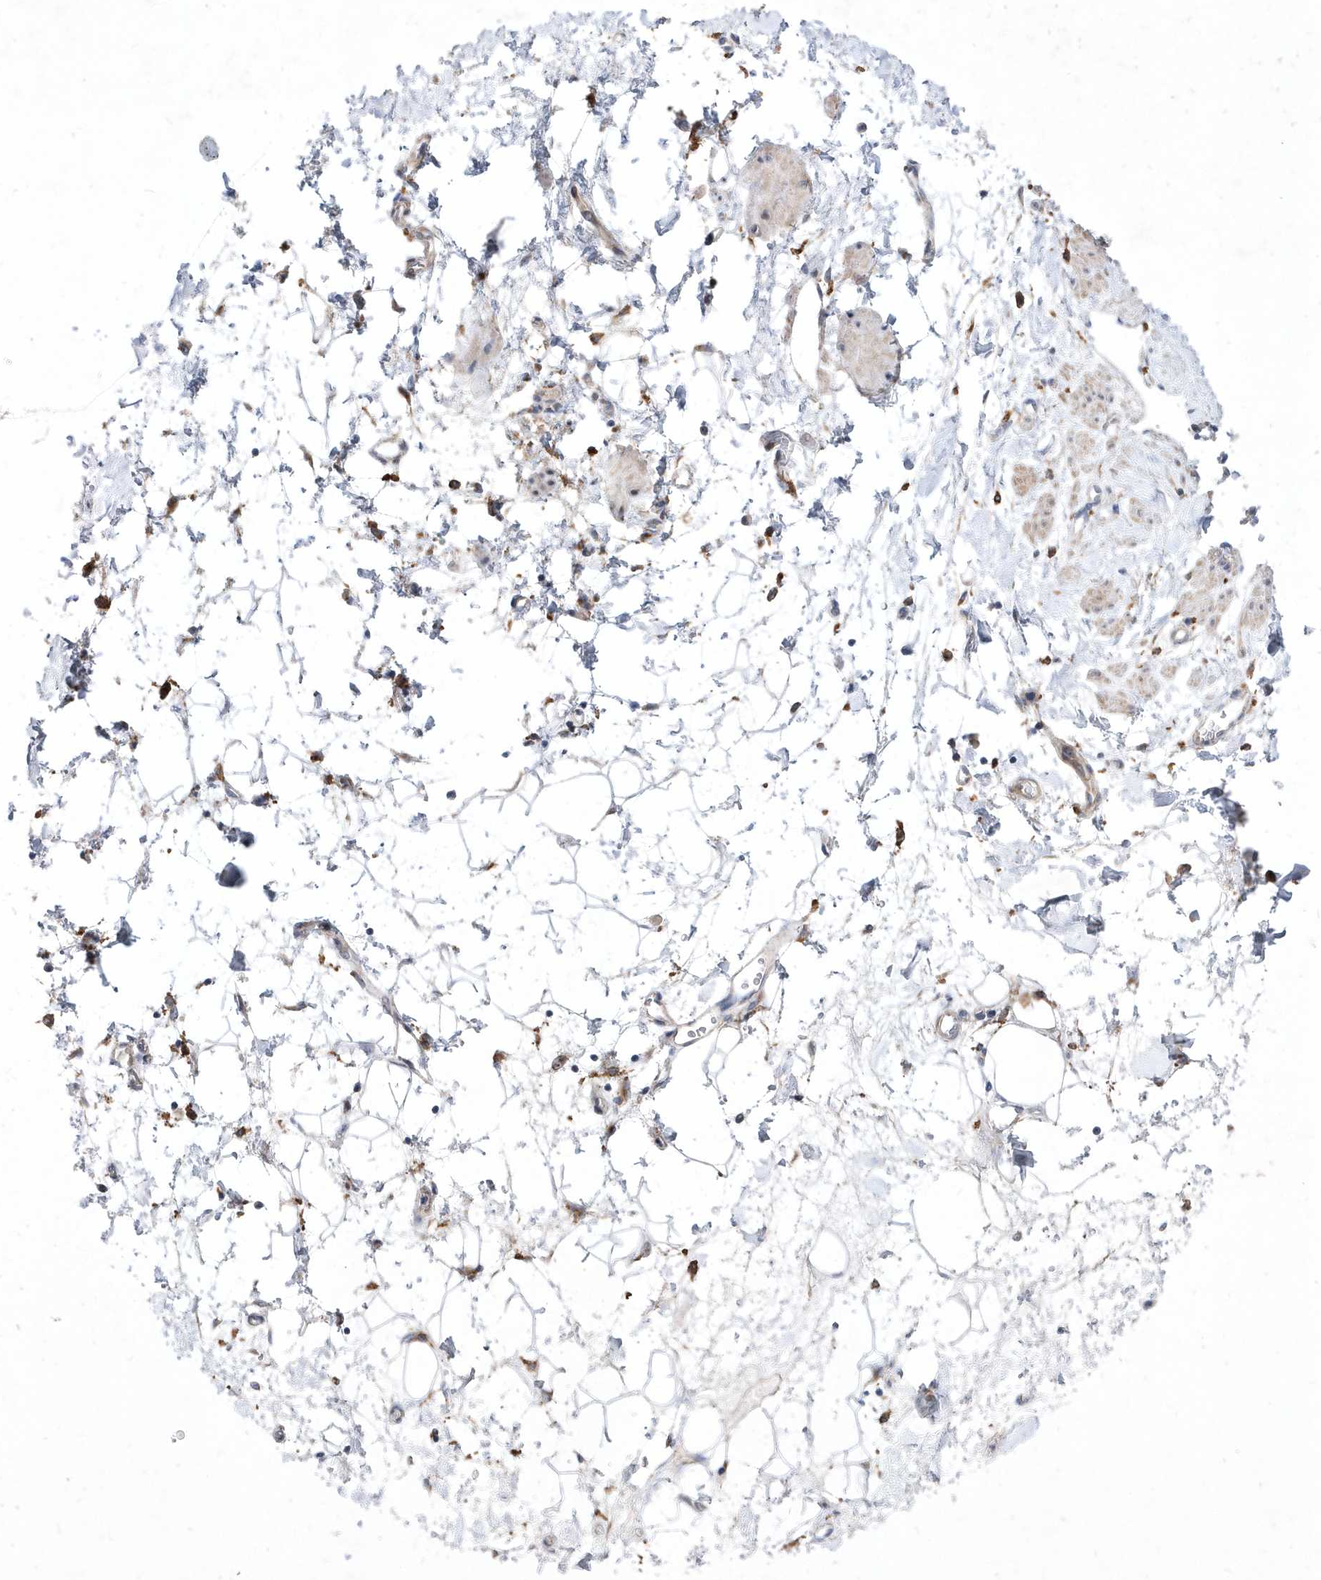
{"staining": {"intensity": "negative", "quantity": "none", "location": "none"}, "tissue": "adipose tissue", "cell_type": "Adipocytes", "image_type": "normal", "snomed": [{"axis": "morphology", "description": "Normal tissue, NOS"}, {"axis": "morphology", "description": "Adenocarcinoma, NOS"}, {"axis": "topography", "description": "Pancreas"}, {"axis": "topography", "description": "Peripheral nerve tissue"}], "caption": "Photomicrograph shows no protein staining in adipocytes of normal adipose tissue.", "gene": "LONRF2", "patient": {"sex": "male", "age": 59}}